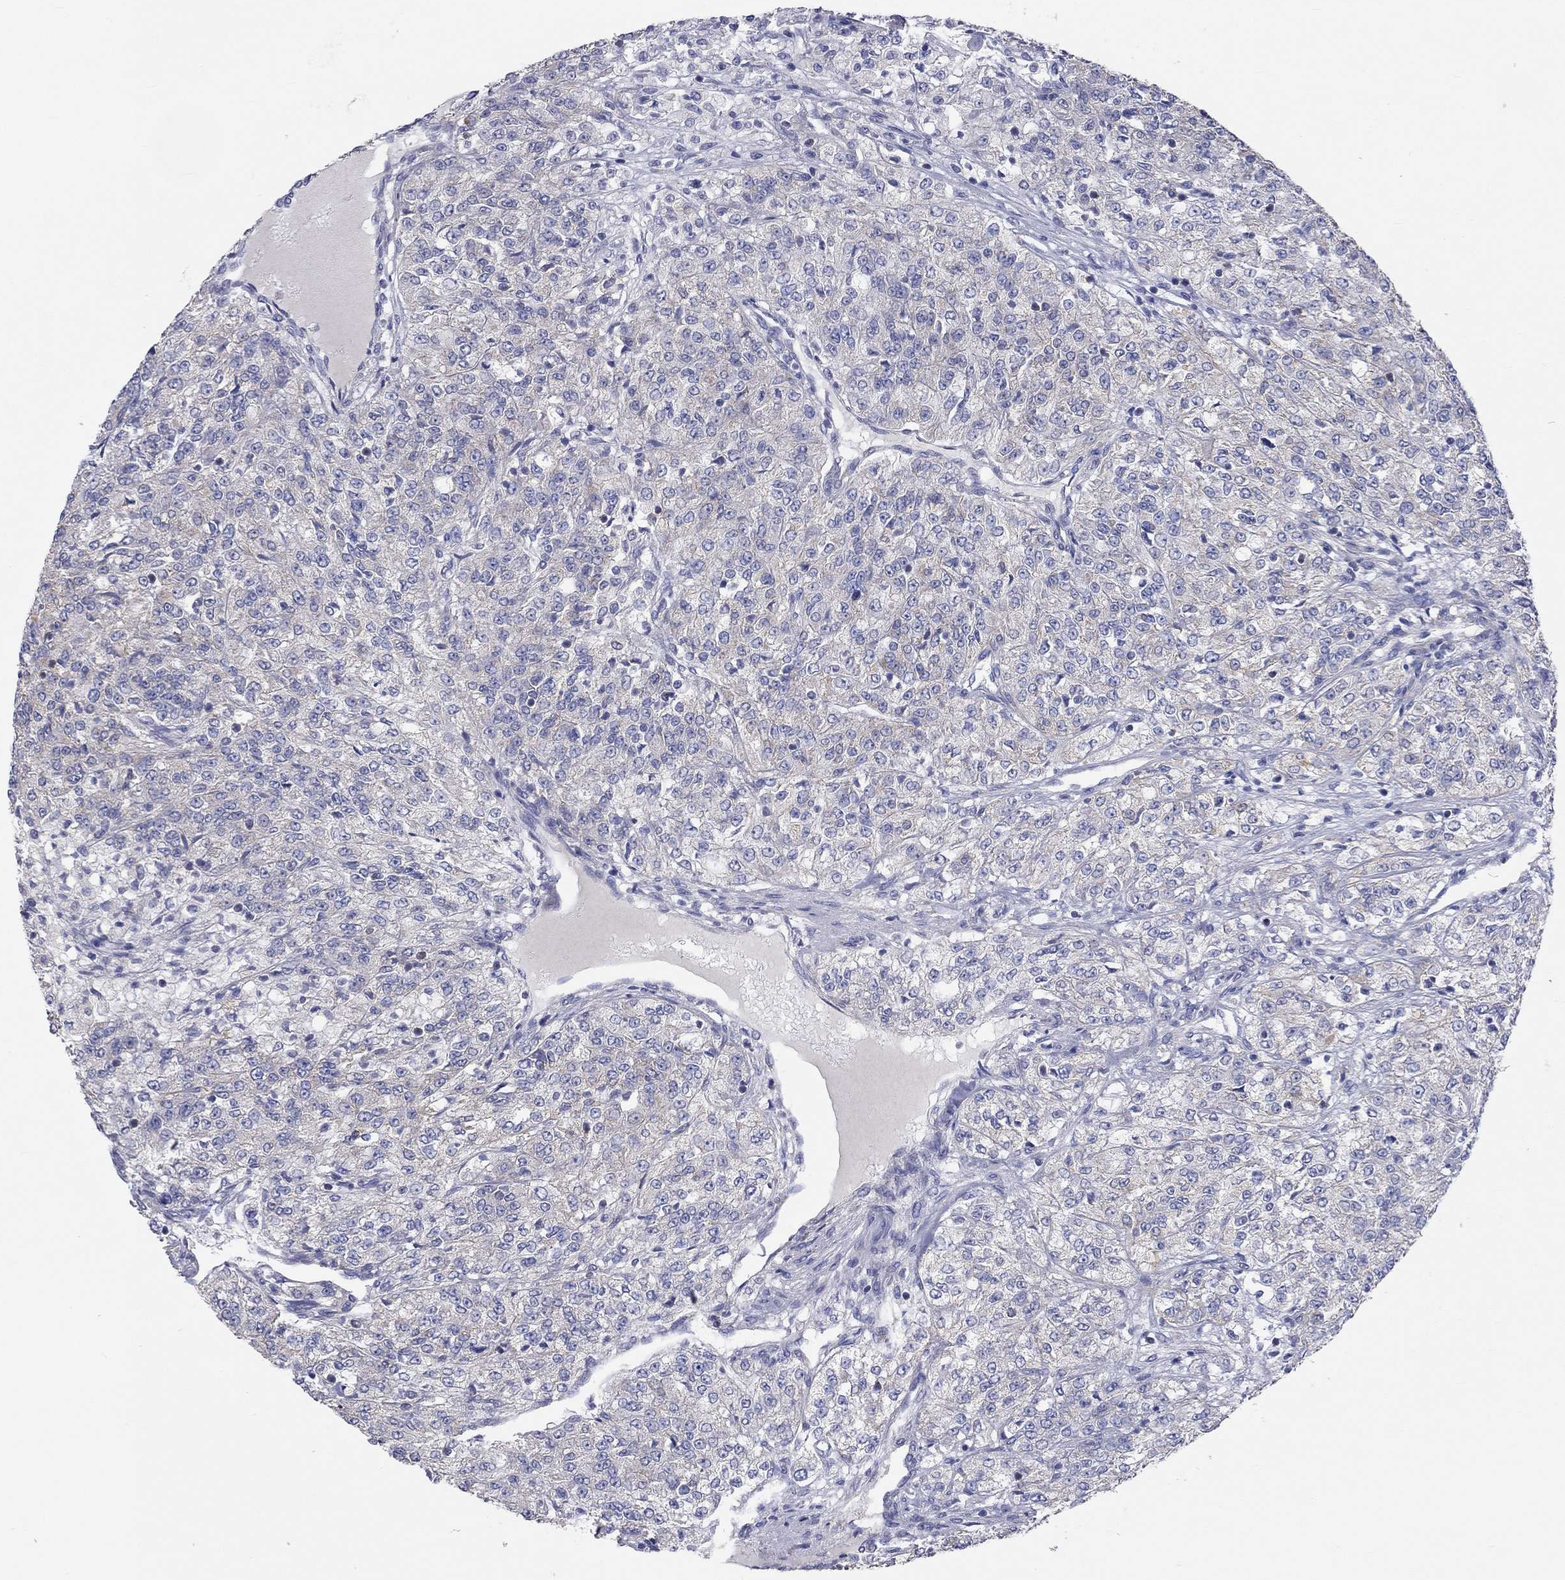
{"staining": {"intensity": "negative", "quantity": "none", "location": "none"}, "tissue": "renal cancer", "cell_type": "Tumor cells", "image_type": "cancer", "snomed": [{"axis": "morphology", "description": "Adenocarcinoma, NOS"}, {"axis": "topography", "description": "Kidney"}], "caption": "The image demonstrates no significant staining in tumor cells of renal cancer (adenocarcinoma). Brightfield microscopy of IHC stained with DAB (3,3'-diaminobenzidine) (brown) and hematoxylin (blue), captured at high magnification.", "gene": "RCAN1", "patient": {"sex": "female", "age": 63}}